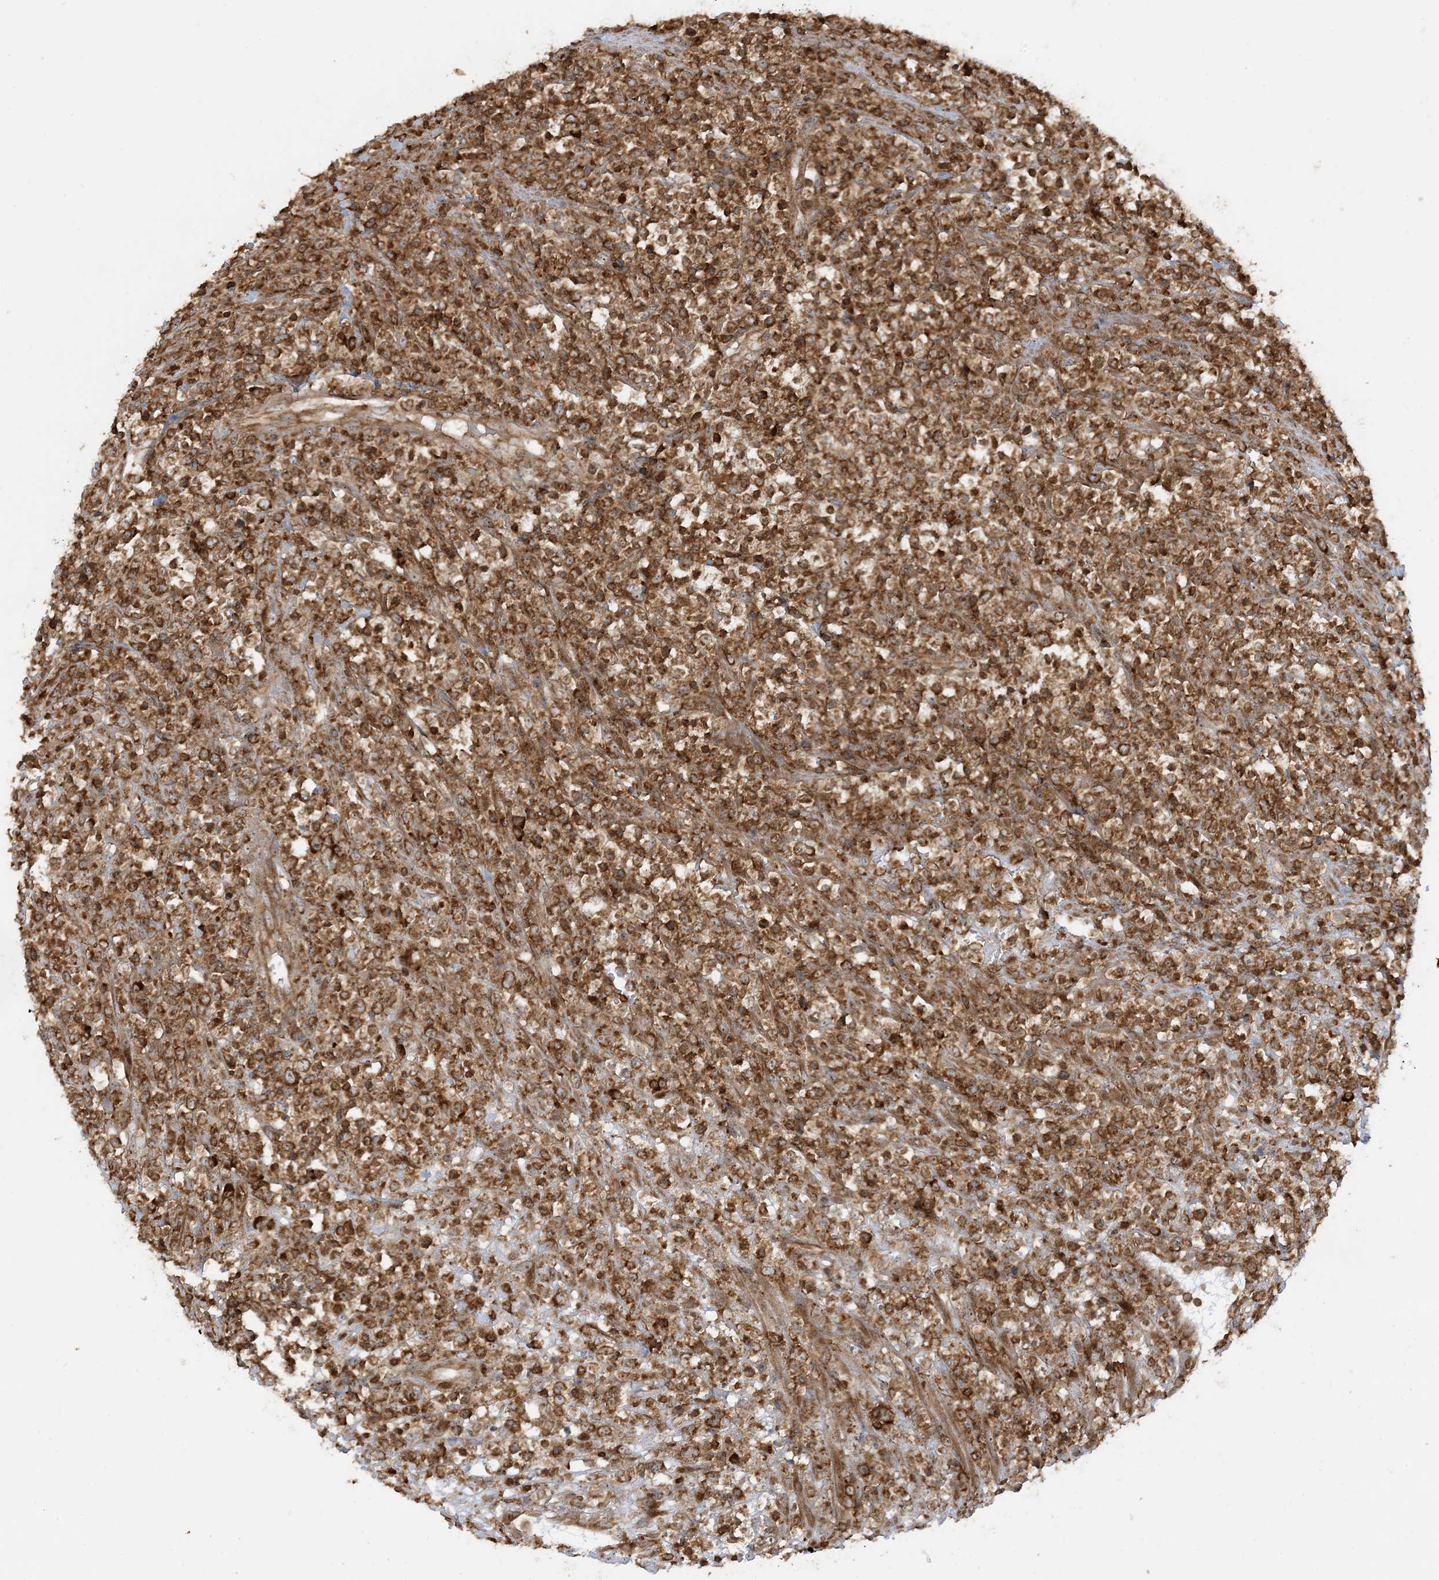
{"staining": {"intensity": "moderate", "quantity": ">75%", "location": "cytoplasmic/membranous"}, "tissue": "lymphoma", "cell_type": "Tumor cells", "image_type": "cancer", "snomed": [{"axis": "morphology", "description": "Malignant lymphoma, non-Hodgkin's type, High grade"}, {"axis": "topography", "description": "Colon"}], "caption": "Moderate cytoplasmic/membranous staining is identified in approximately >75% of tumor cells in lymphoma. The staining is performed using DAB (3,3'-diaminobenzidine) brown chromogen to label protein expression. The nuclei are counter-stained blue using hematoxylin.", "gene": "SRP72", "patient": {"sex": "female", "age": 53}}